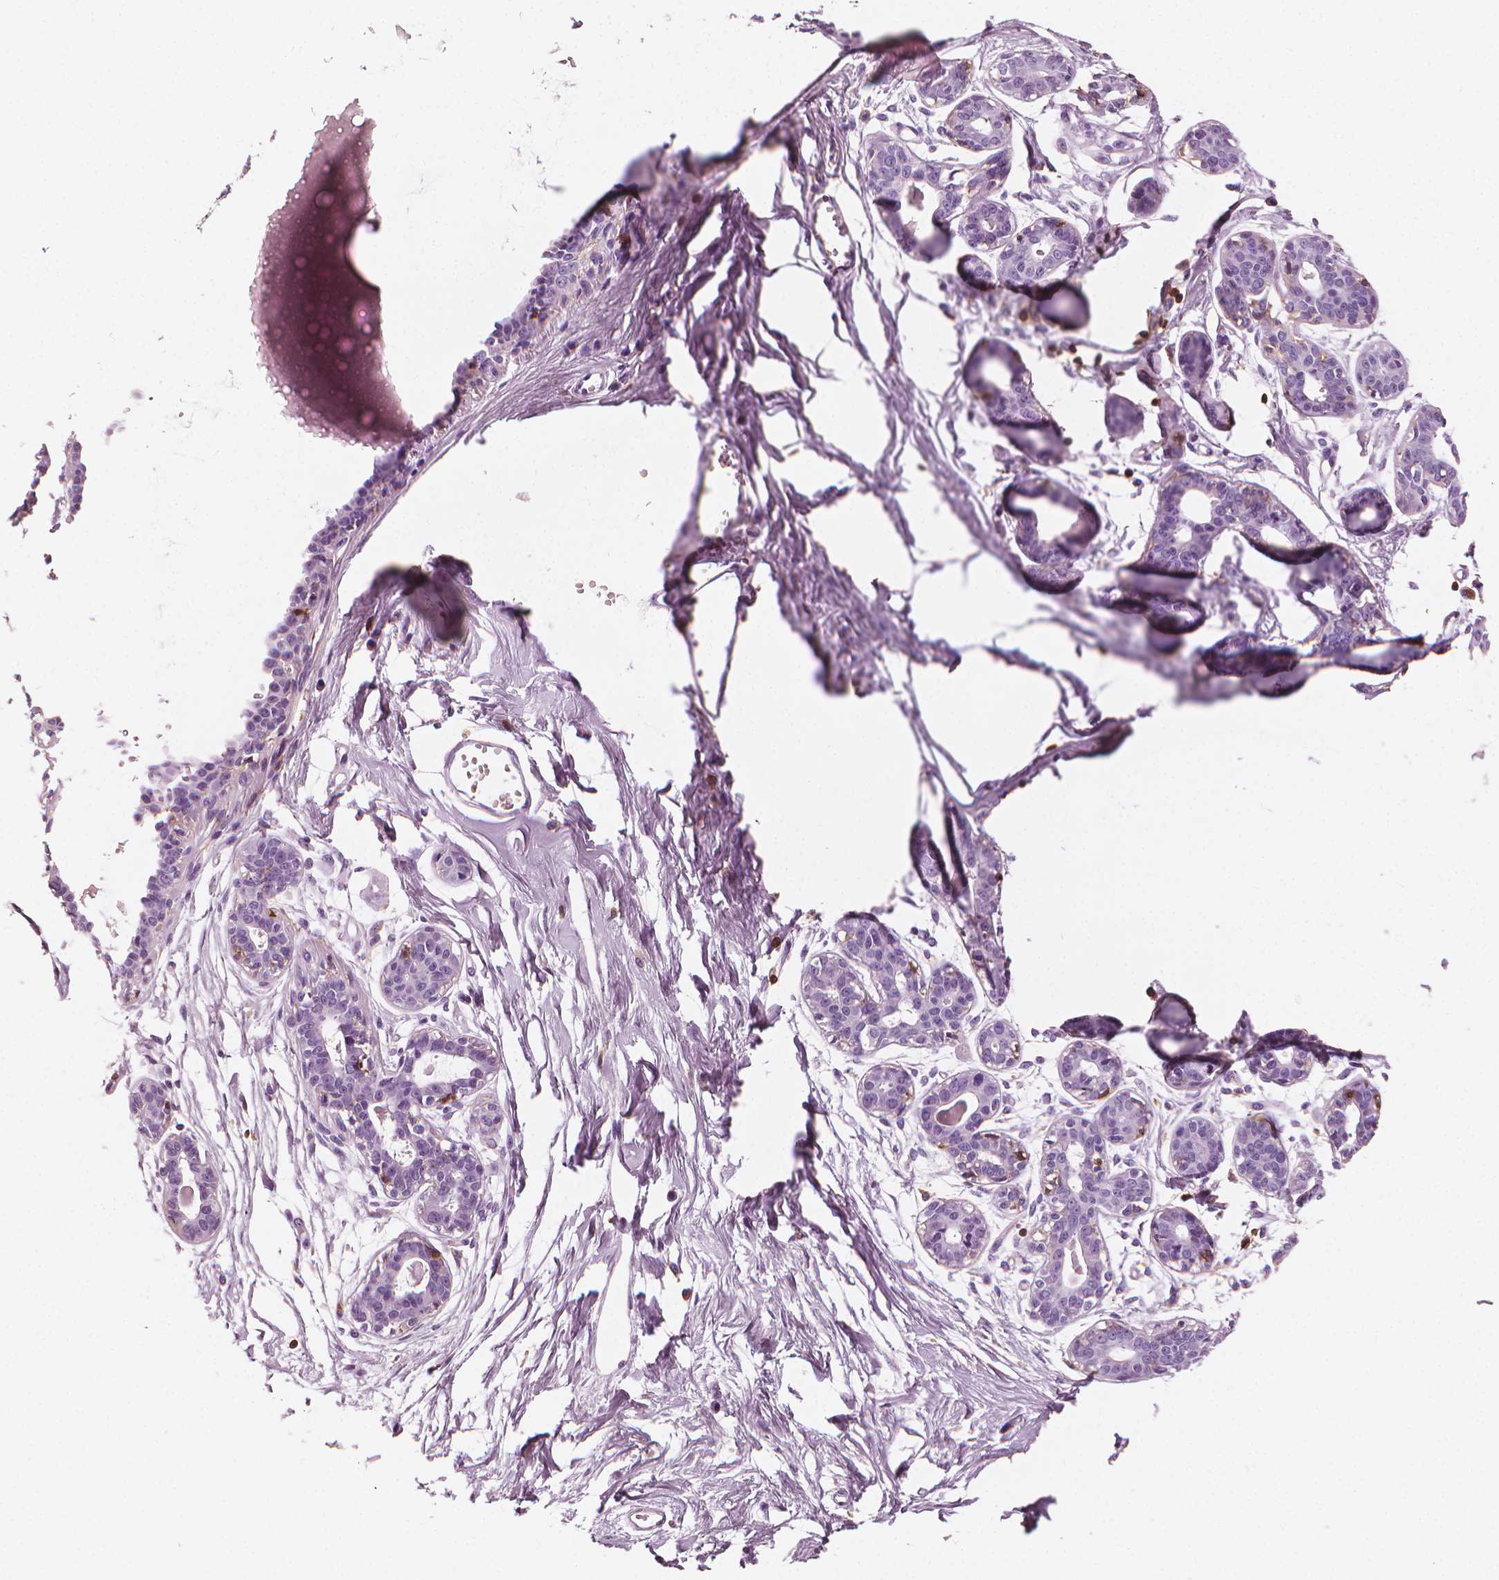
{"staining": {"intensity": "negative", "quantity": "none", "location": "none"}, "tissue": "breast", "cell_type": "Adipocytes", "image_type": "normal", "snomed": [{"axis": "morphology", "description": "Normal tissue, NOS"}, {"axis": "topography", "description": "Breast"}], "caption": "This is an IHC histopathology image of normal breast. There is no expression in adipocytes.", "gene": "PTPRC", "patient": {"sex": "female", "age": 45}}